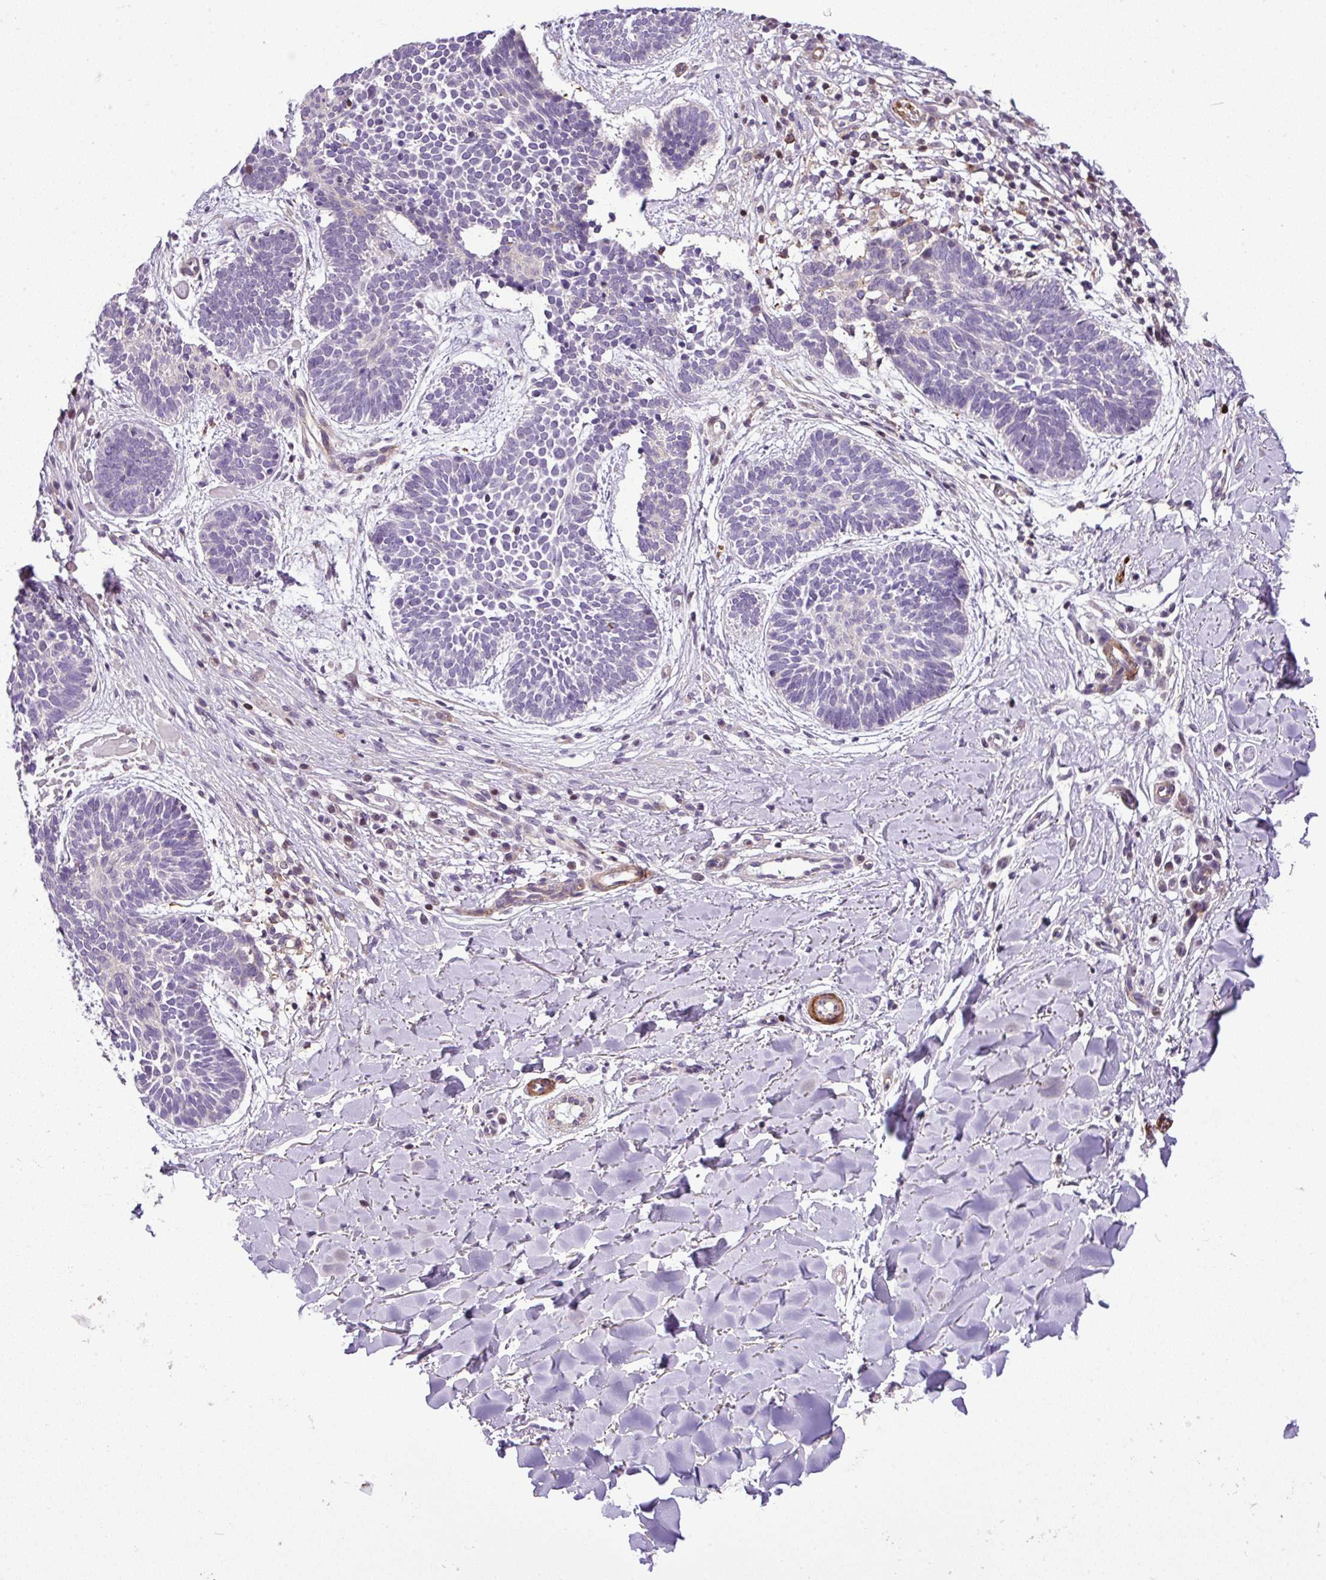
{"staining": {"intensity": "negative", "quantity": "none", "location": "none"}, "tissue": "skin cancer", "cell_type": "Tumor cells", "image_type": "cancer", "snomed": [{"axis": "morphology", "description": "Basal cell carcinoma"}, {"axis": "topography", "description": "Skin"}], "caption": "Human skin cancer (basal cell carcinoma) stained for a protein using immunohistochemistry demonstrates no staining in tumor cells.", "gene": "NBEAL2", "patient": {"sex": "male", "age": 49}}